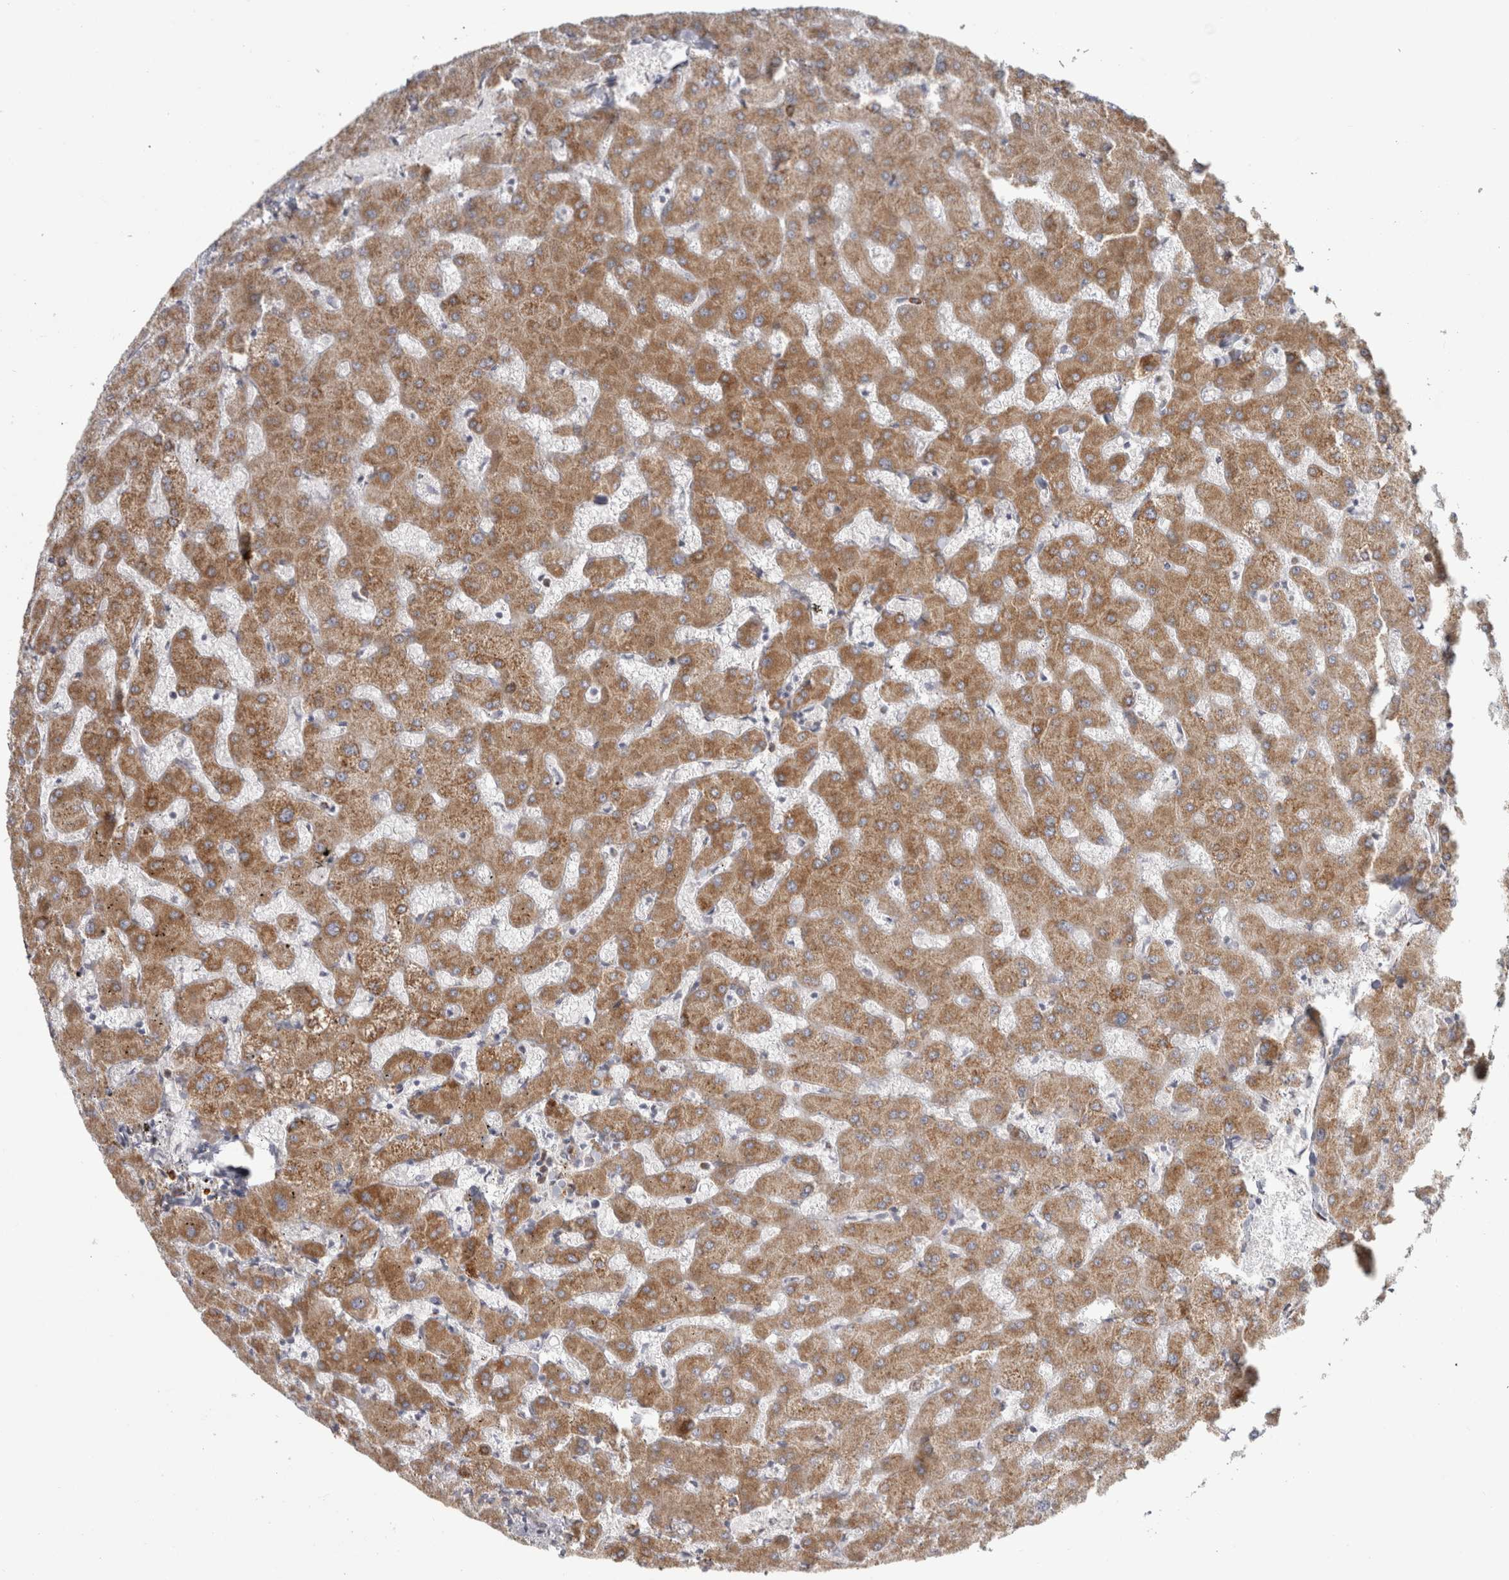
{"staining": {"intensity": "moderate", "quantity": ">75%", "location": "cytoplasmic/membranous"}, "tissue": "liver", "cell_type": "Cholangiocytes", "image_type": "normal", "snomed": [{"axis": "morphology", "description": "Normal tissue, NOS"}, {"axis": "topography", "description": "Liver"}], "caption": "Protein analysis of unremarkable liver shows moderate cytoplasmic/membranous positivity in approximately >75% of cholangiocytes.", "gene": "OSTN", "patient": {"sex": "female", "age": 63}}